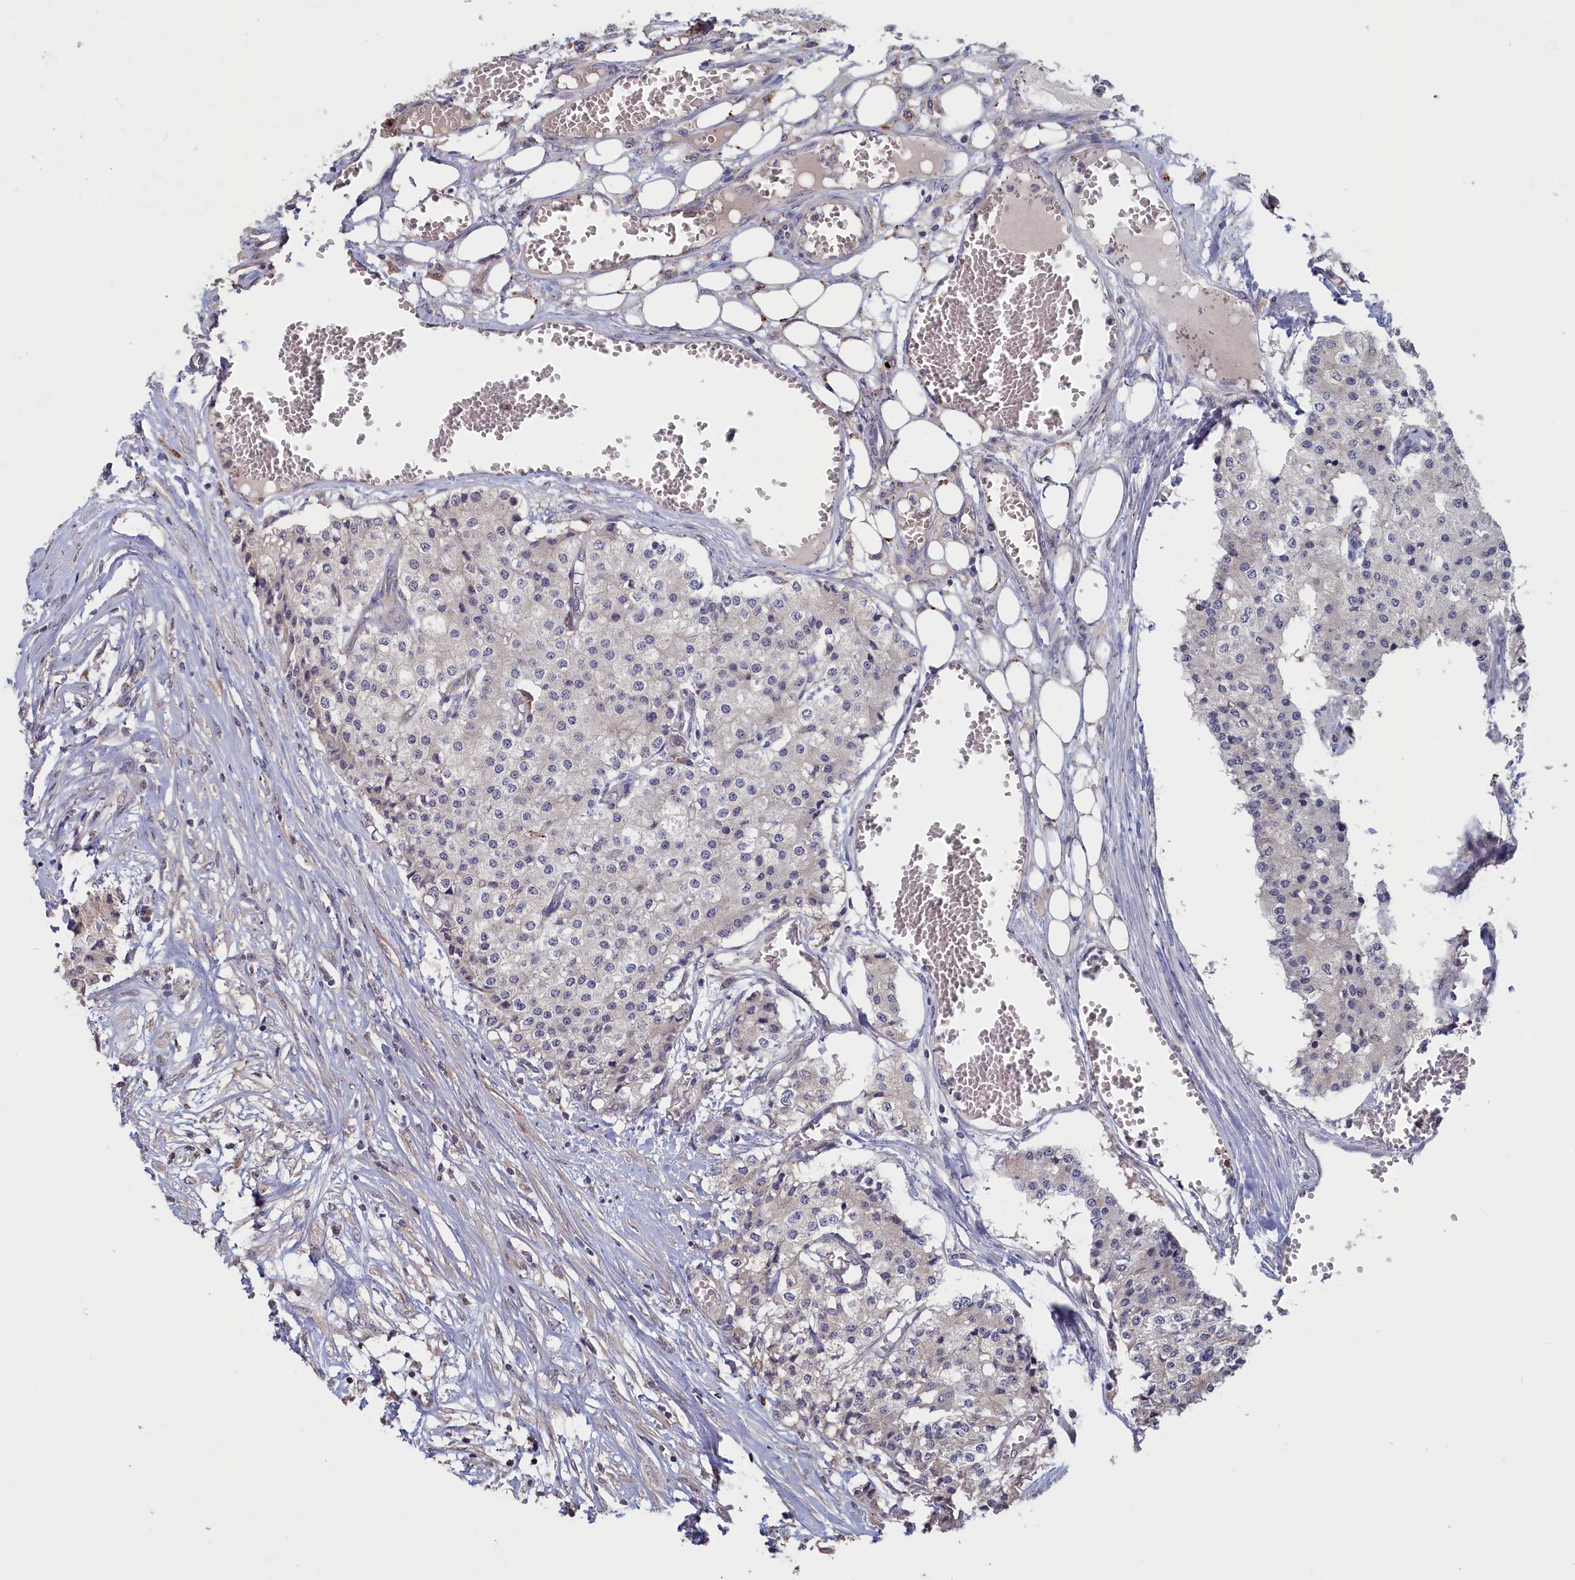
{"staining": {"intensity": "negative", "quantity": "none", "location": "none"}, "tissue": "carcinoid", "cell_type": "Tumor cells", "image_type": "cancer", "snomed": [{"axis": "morphology", "description": "Carcinoid, malignant, NOS"}, {"axis": "topography", "description": "Colon"}], "caption": "An IHC image of carcinoid is shown. There is no staining in tumor cells of carcinoid. (DAB (3,3'-diaminobenzidine) IHC visualized using brightfield microscopy, high magnification).", "gene": "CACTIN", "patient": {"sex": "female", "age": 52}}